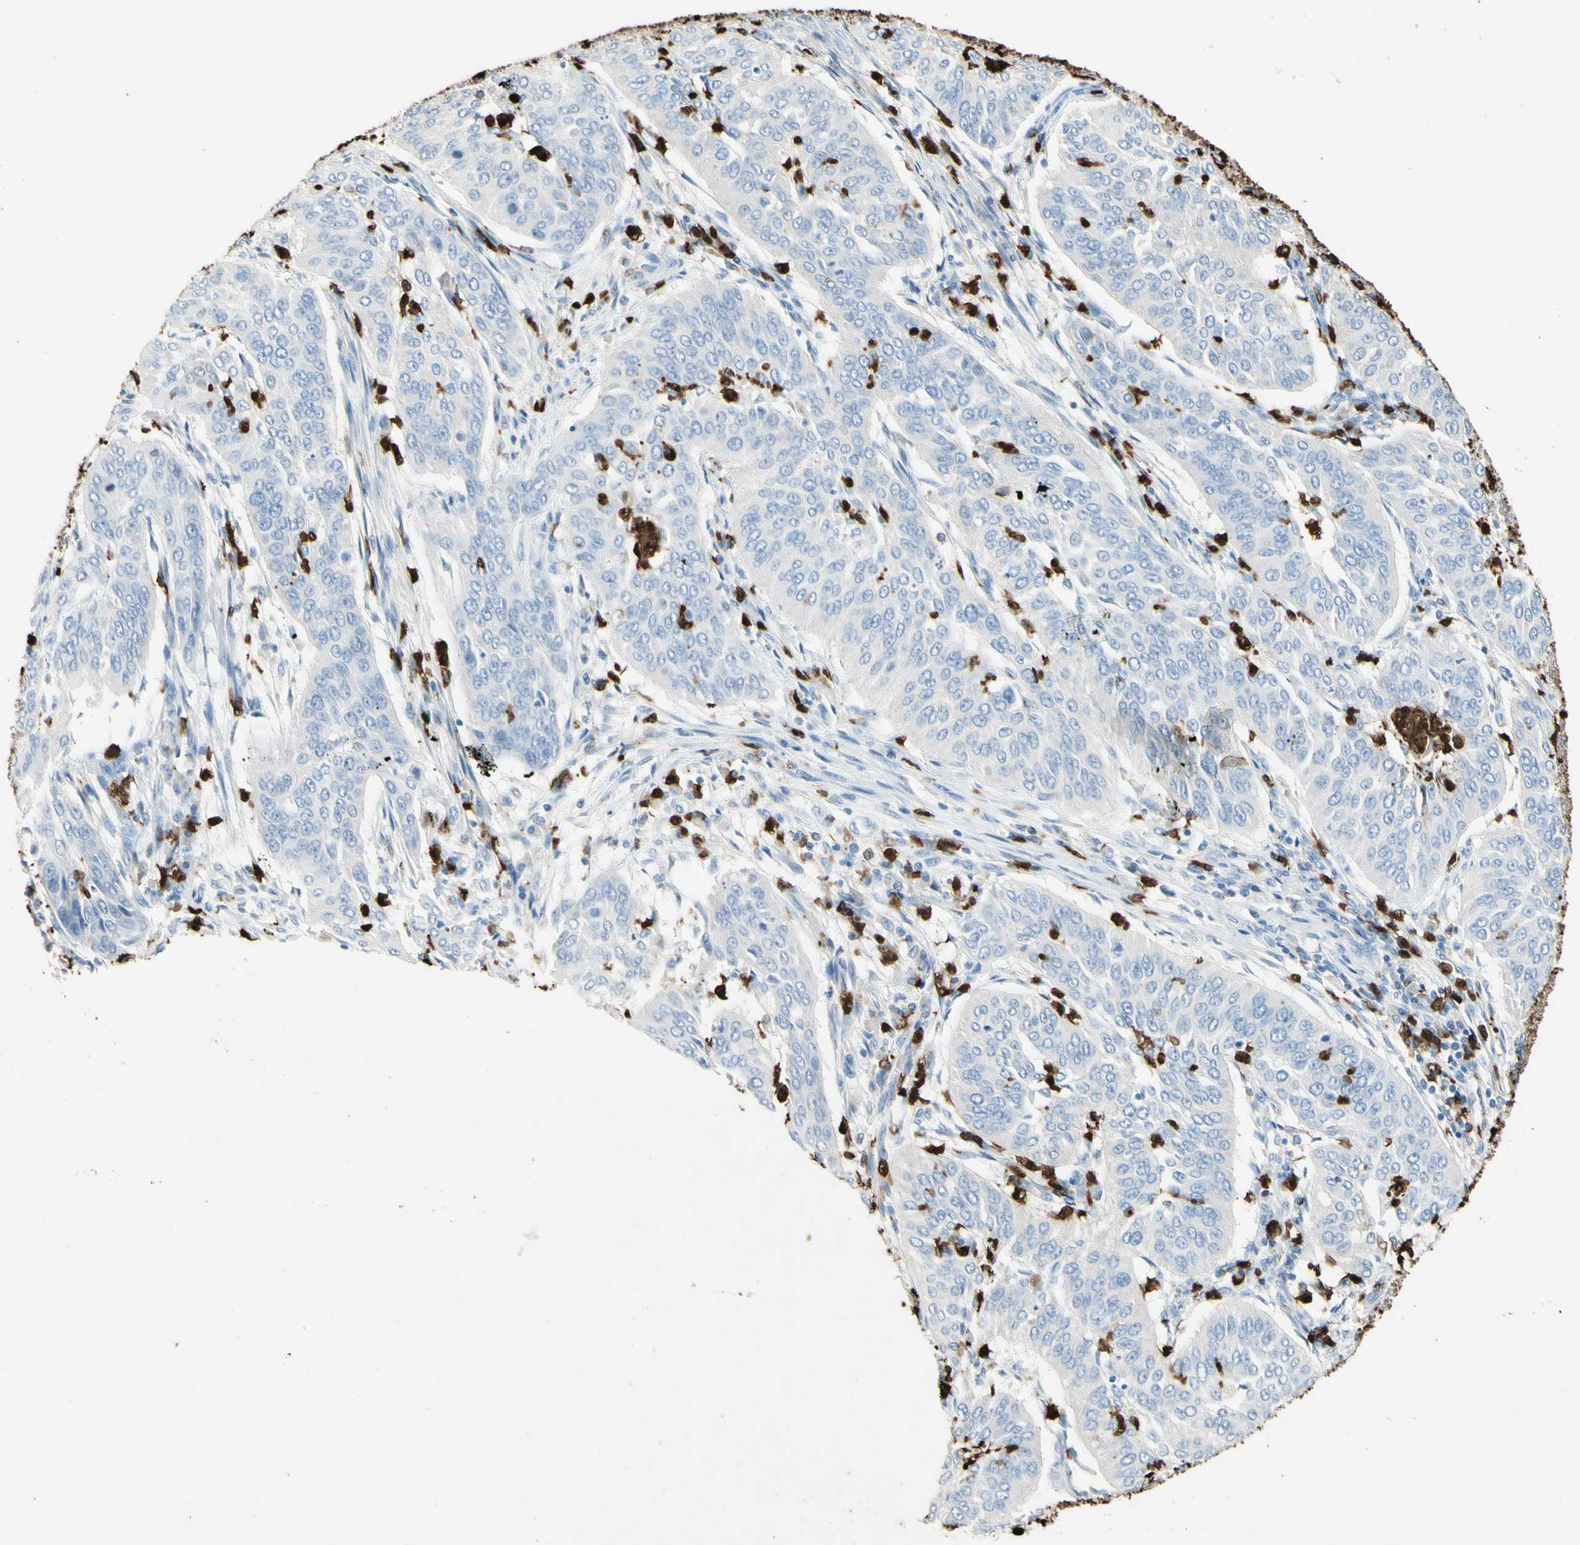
{"staining": {"intensity": "negative", "quantity": "none", "location": "none"}, "tissue": "cervical cancer", "cell_type": "Tumor cells", "image_type": "cancer", "snomed": [{"axis": "morphology", "description": "Normal tissue, NOS"}, {"axis": "morphology", "description": "Squamous cell carcinoma, NOS"}, {"axis": "topography", "description": "Cervix"}], "caption": "Tumor cells show no significant expression in cervical cancer (squamous cell carcinoma).", "gene": "NFKBIZ", "patient": {"sex": "female", "age": 39}}